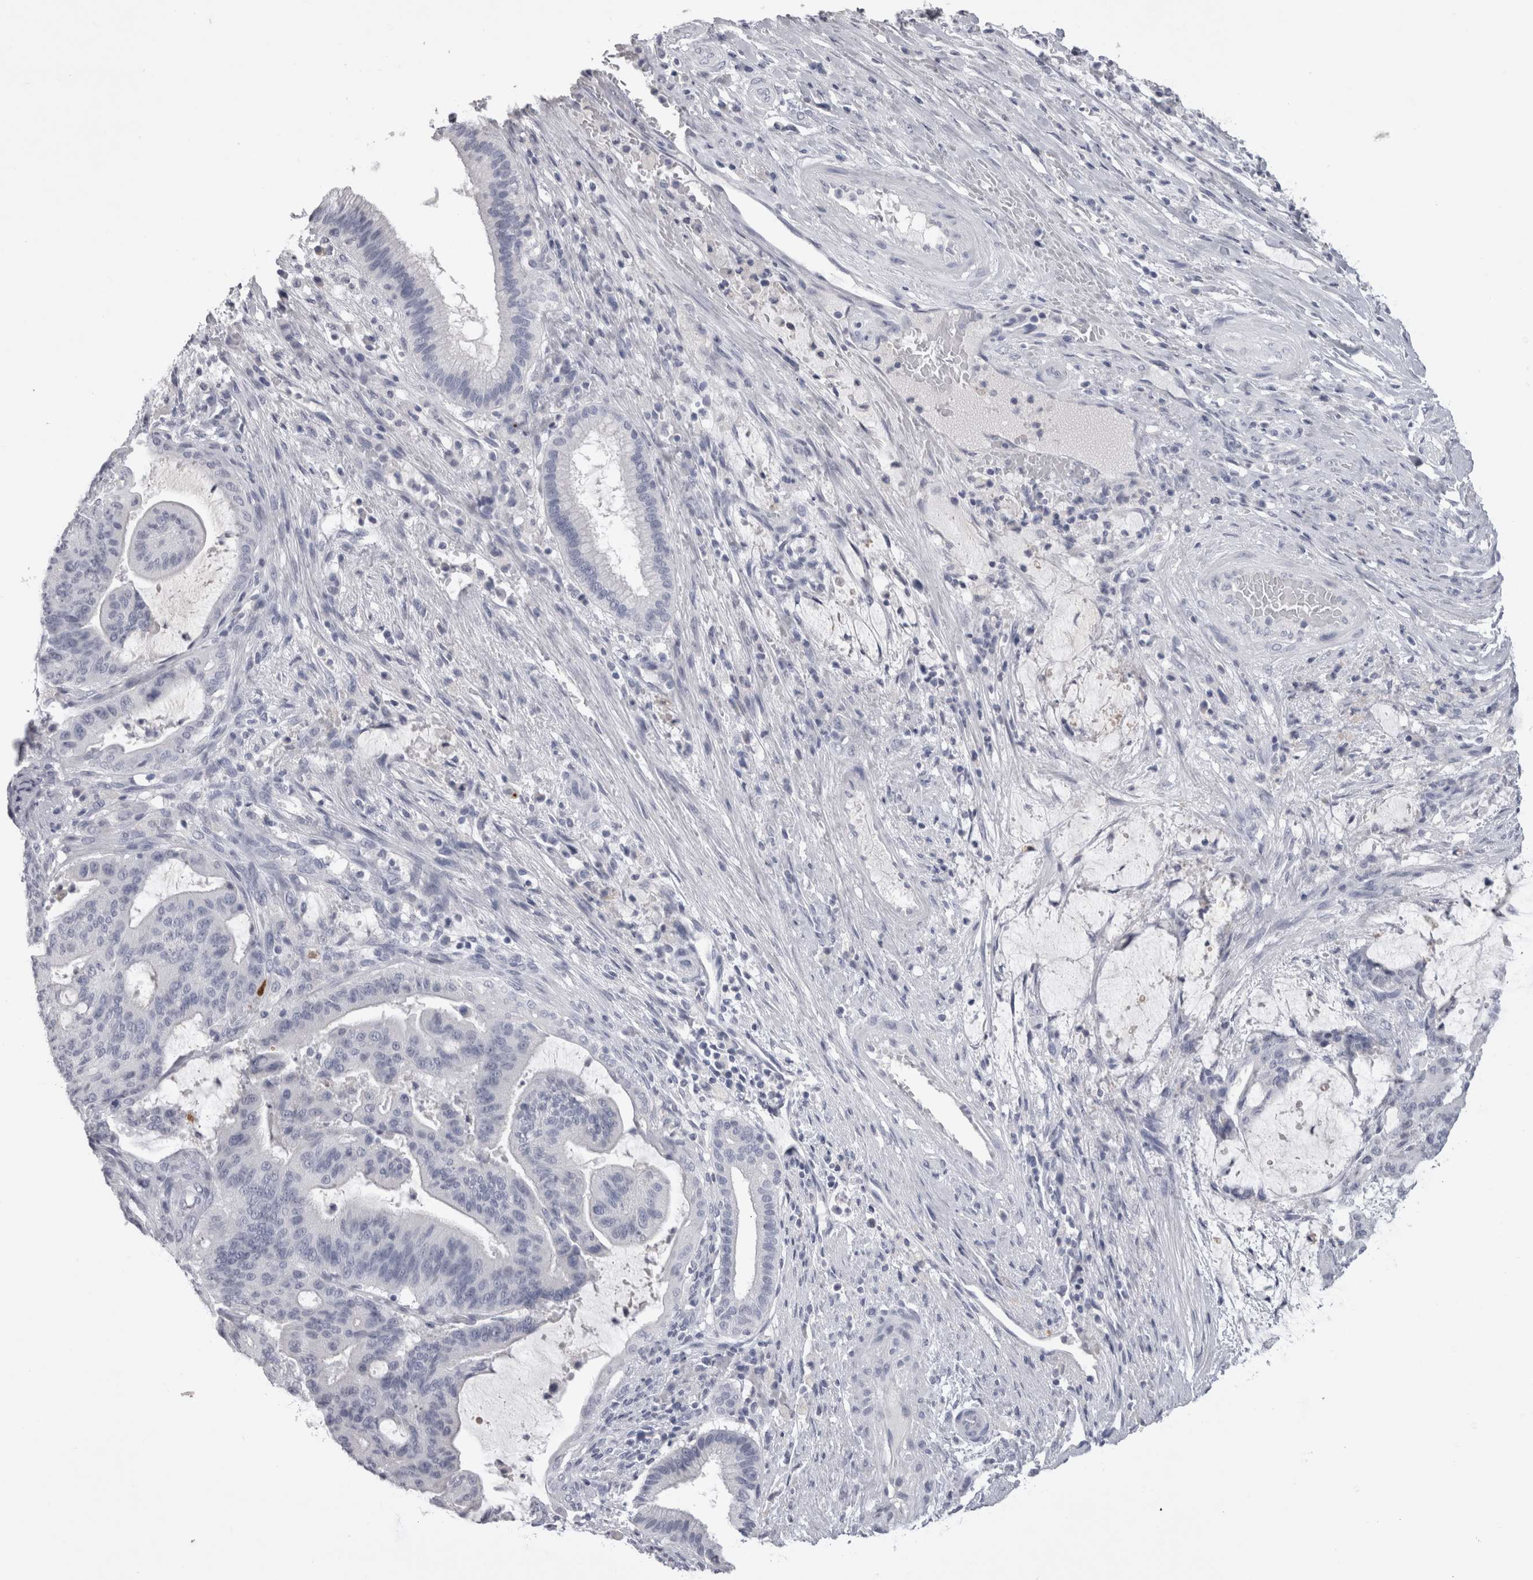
{"staining": {"intensity": "negative", "quantity": "none", "location": "none"}, "tissue": "liver cancer", "cell_type": "Tumor cells", "image_type": "cancer", "snomed": [{"axis": "morphology", "description": "Normal tissue, NOS"}, {"axis": "morphology", "description": "Cholangiocarcinoma"}, {"axis": "topography", "description": "Liver"}, {"axis": "topography", "description": "Peripheral nerve tissue"}], "caption": "This histopathology image is of liver cancer (cholangiocarcinoma) stained with IHC to label a protein in brown with the nuclei are counter-stained blue. There is no expression in tumor cells. (DAB (3,3'-diaminobenzidine) immunohistochemistry (IHC), high magnification).", "gene": "ADAM2", "patient": {"sex": "female", "age": 73}}